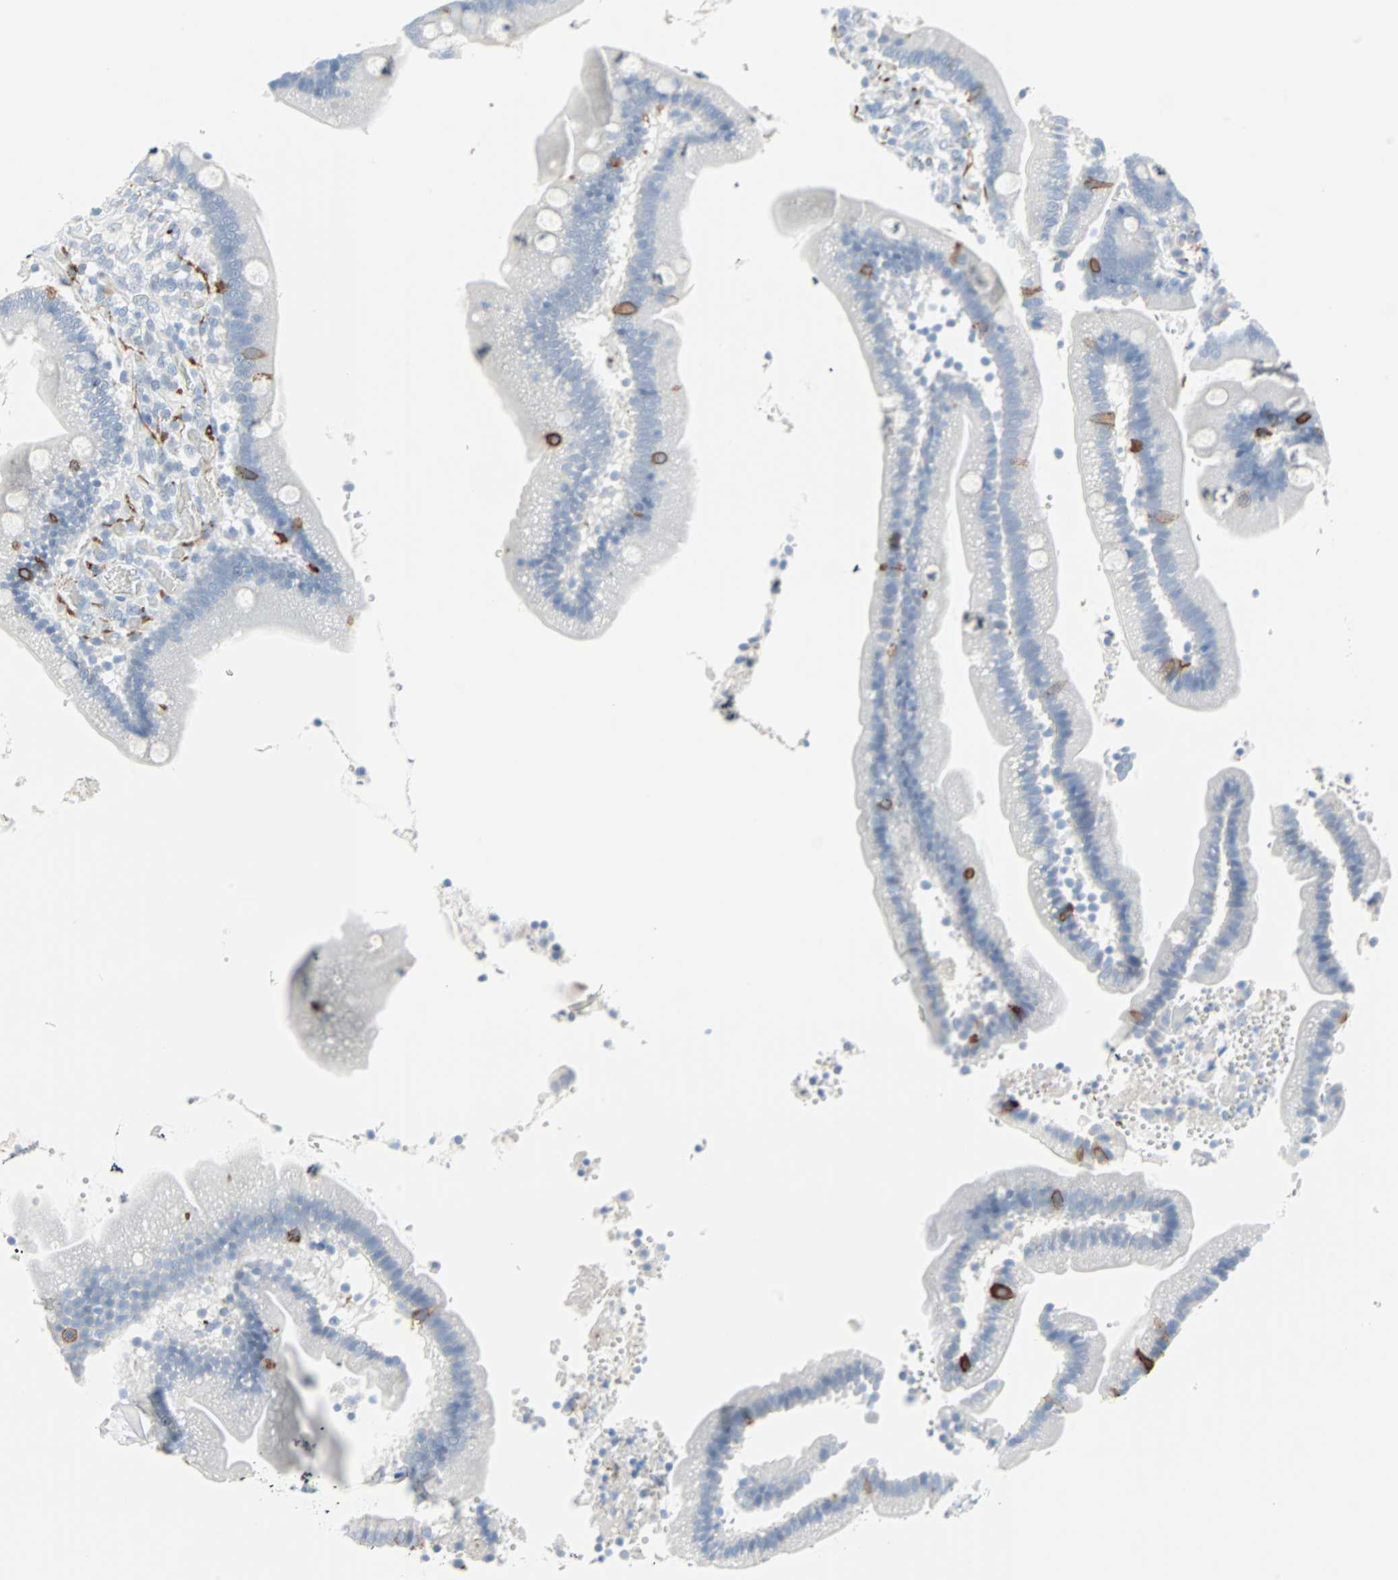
{"staining": {"intensity": "strong", "quantity": "<25%", "location": "cytoplasmic/membranous"}, "tissue": "duodenum", "cell_type": "Glandular cells", "image_type": "normal", "snomed": [{"axis": "morphology", "description": "Normal tissue, NOS"}, {"axis": "topography", "description": "Duodenum"}], "caption": "Benign duodenum demonstrates strong cytoplasmic/membranous staining in approximately <25% of glandular cells (Stains: DAB in brown, nuclei in blue, Microscopy: brightfield microscopy at high magnification)..", "gene": "STX1A", "patient": {"sex": "male", "age": 66}}